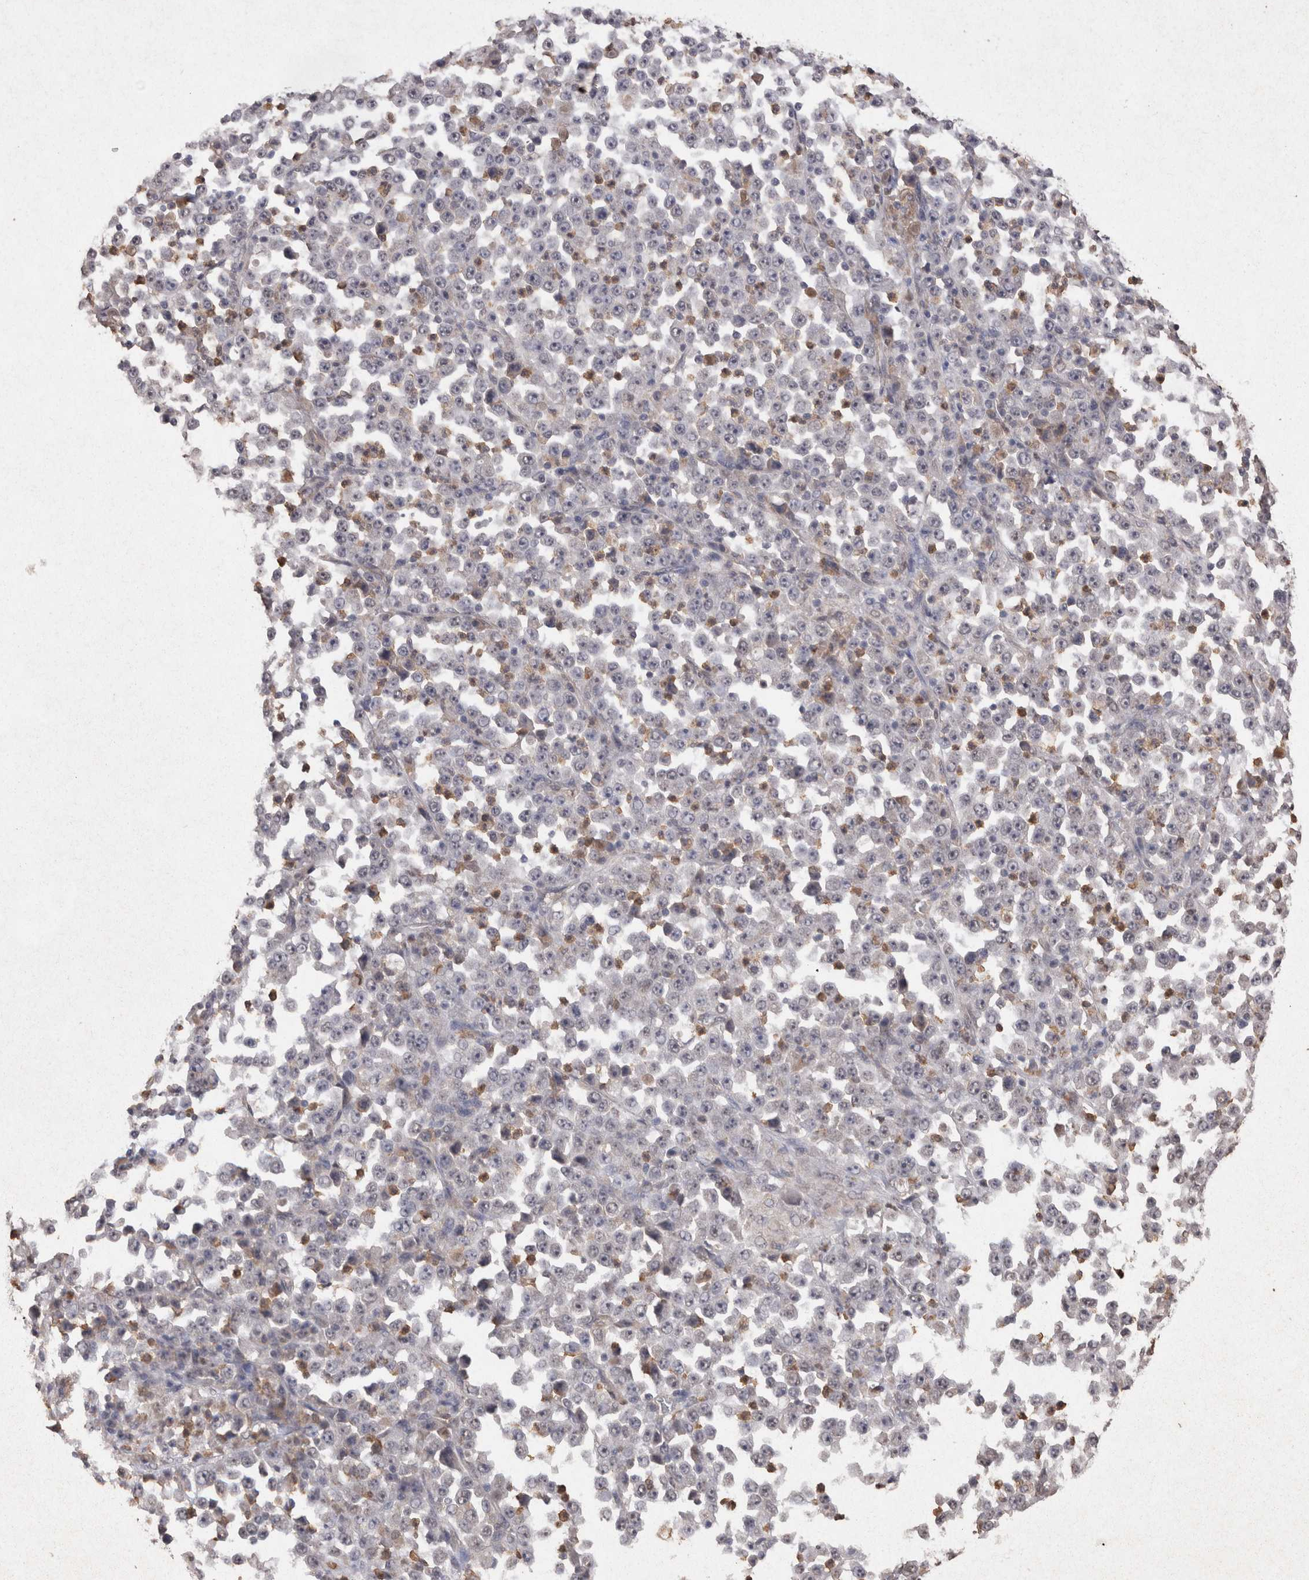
{"staining": {"intensity": "negative", "quantity": "none", "location": "none"}, "tissue": "stomach cancer", "cell_type": "Tumor cells", "image_type": "cancer", "snomed": [{"axis": "morphology", "description": "Normal tissue, NOS"}, {"axis": "morphology", "description": "Adenocarcinoma, NOS"}, {"axis": "topography", "description": "Stomach, upper"}, {"axis": "topography", "description": "Stomach"}], "caption": "High power microscopy photomicrograph of an immunohistochemistry (IHC) histopathology image of adenocarcinoma (stomach), revealing no significant staining in tumor cells.", "gene": "GRK5", "patient": {"sex": "male", "age": 59}}